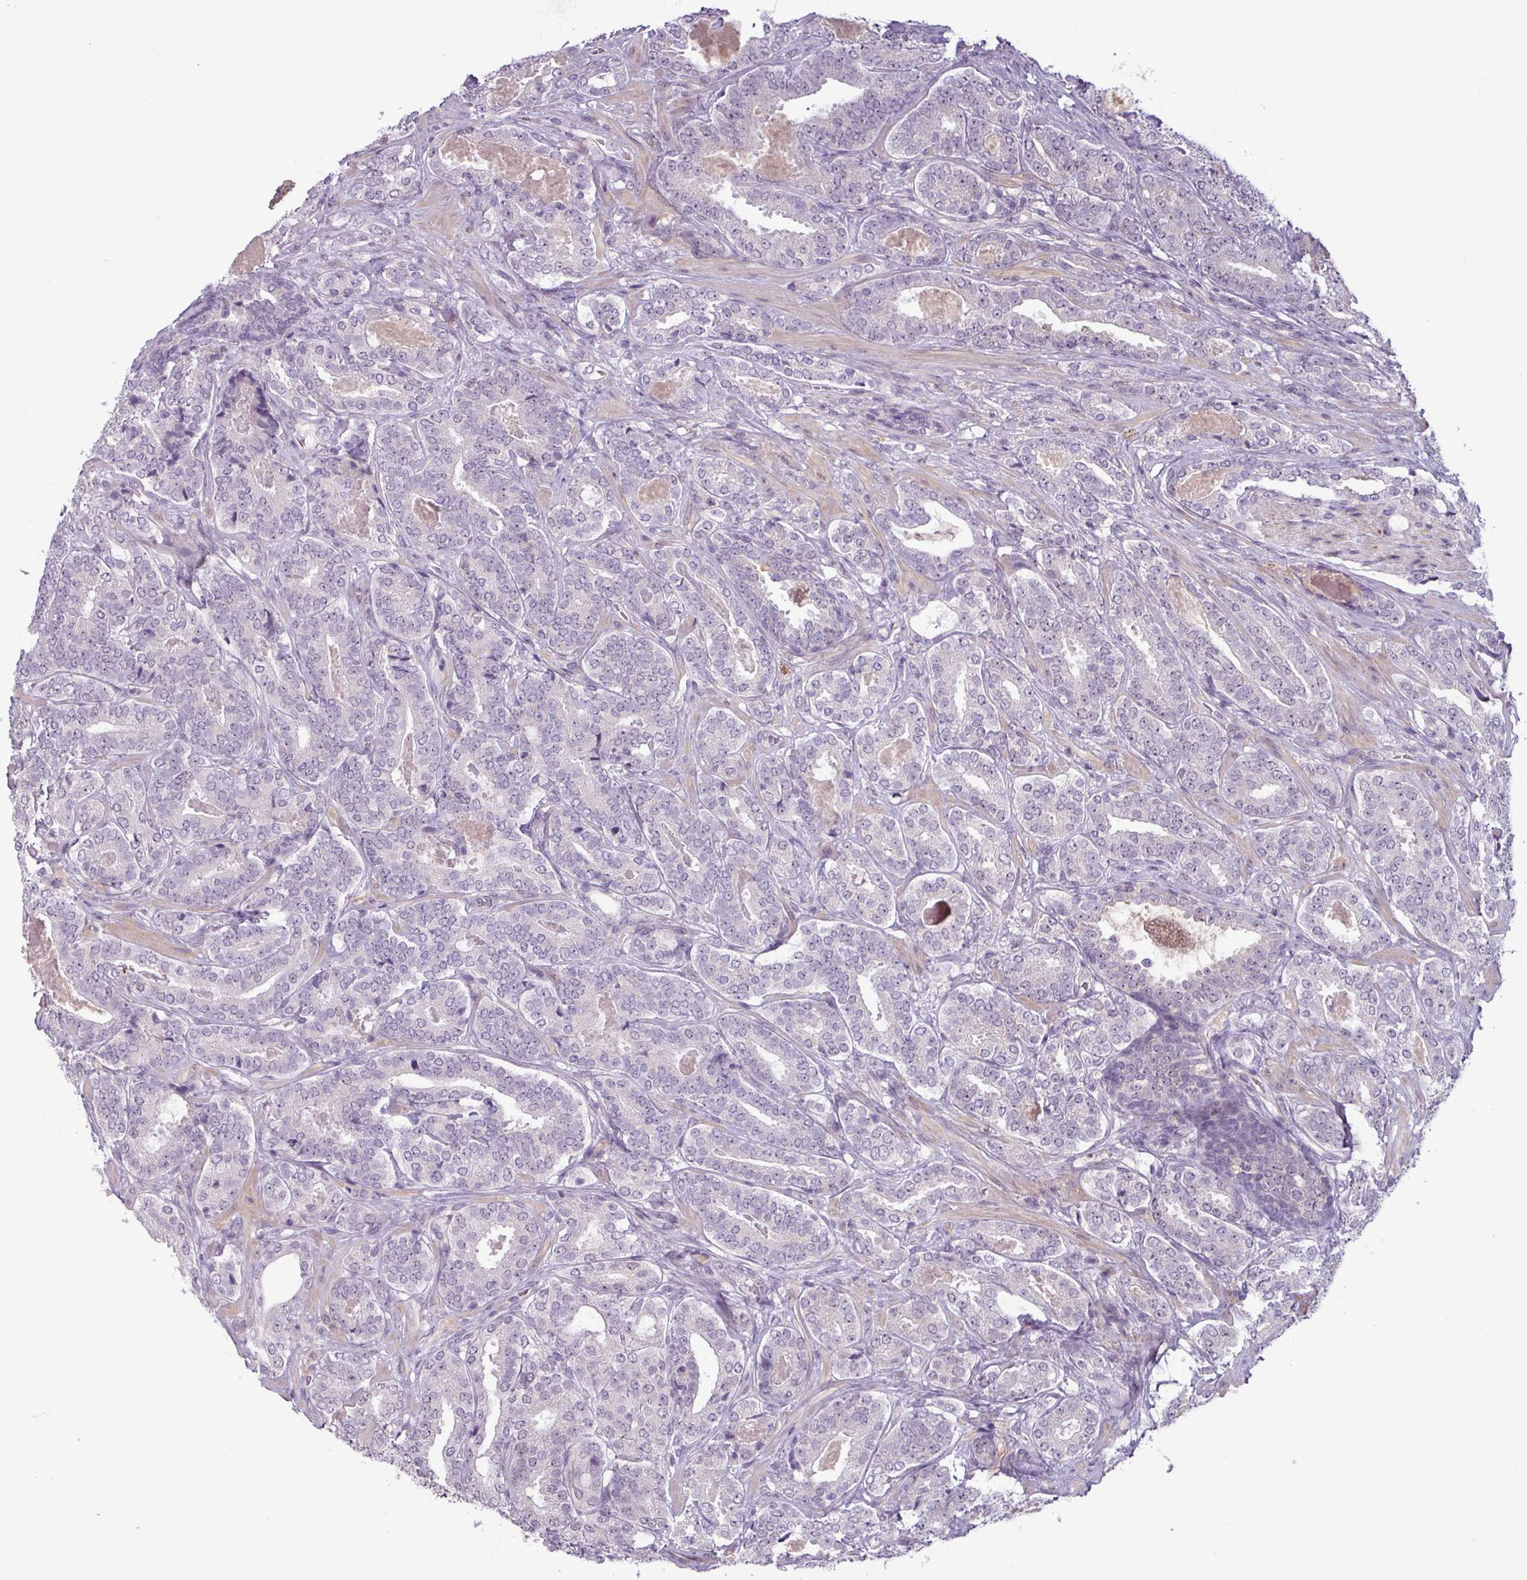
{"staining": {"intensity": "negative", "quantity": "none", "location": "none"}, "tissue": "prostate cancer", "cell_type": "Tumor cells", "image_type": "cancer", "snomed": [{"axis": "morphology", "description": "Adenocarcinoma, High grade"}, {"axis": "topography", "description": "Prostate"}], "caption": "Immunohistochemical staining of prostate cancer (high-grade adenocarcinoma) exhibits no significant staining in tumor cells. (DAB IHC with hematoxylin counter stain).", "gene": "UVSSA", "patient": {"sex": "male", "age": 65}}